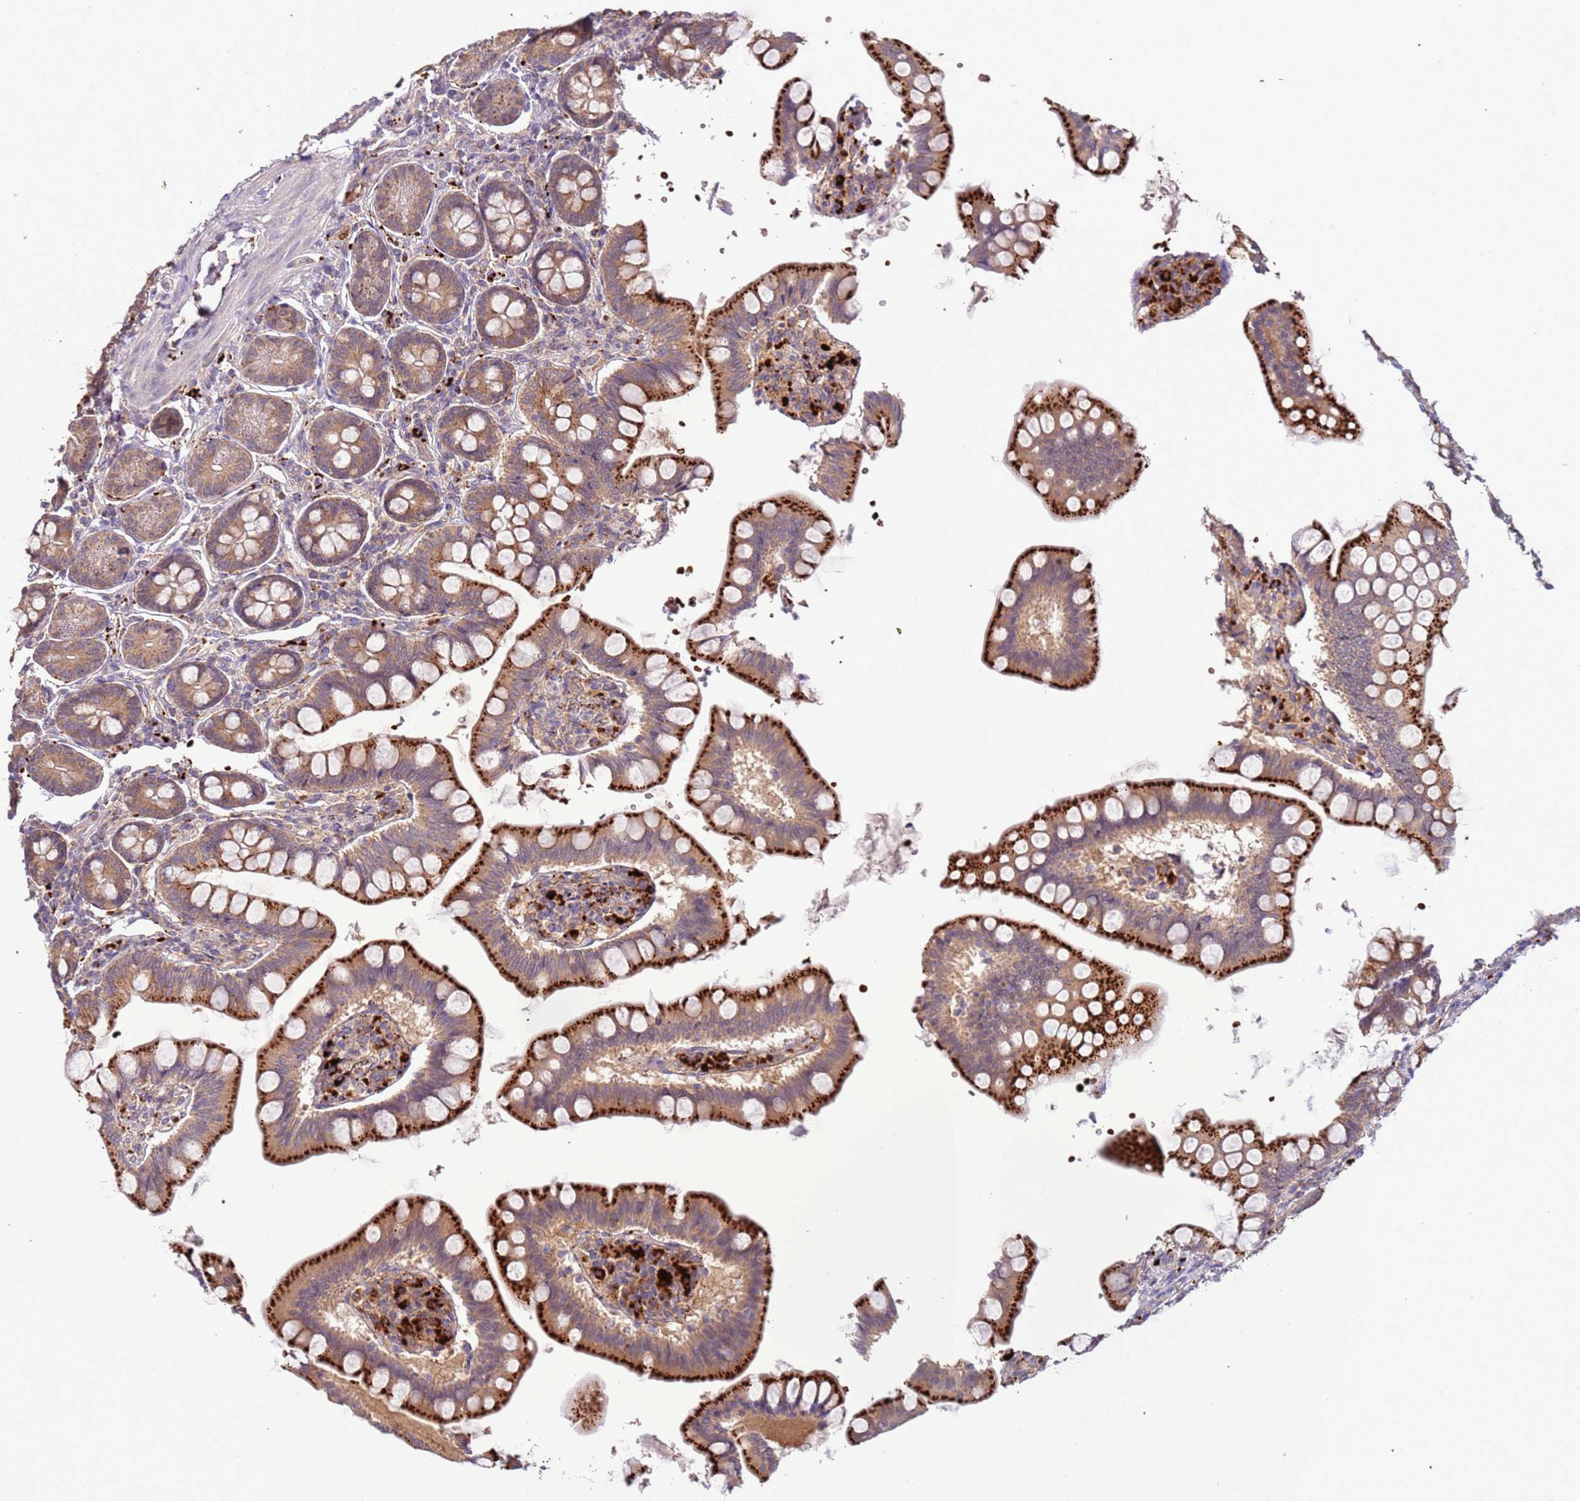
{"staining": {"intensity": "strong", "quantity": "25%-75%", "location": "cytoplasmic/membranous"}, "tissue": "small intestine", "cell_type": "Glandular cells", "image_type": "normal", "snomed": [{"axis": "morphology", "description": "Normal tissue, NOS"}, {"axis": "topography", "description": "Small intestine"}], "caption": "Glandular cells exhibit high levels of strong cytoplasmic/membranous positivity in about 25%-75% of cells in unremarkable small intestine.", "gene": "VPS36", "patient": {"sex": "male", "age": 7}}